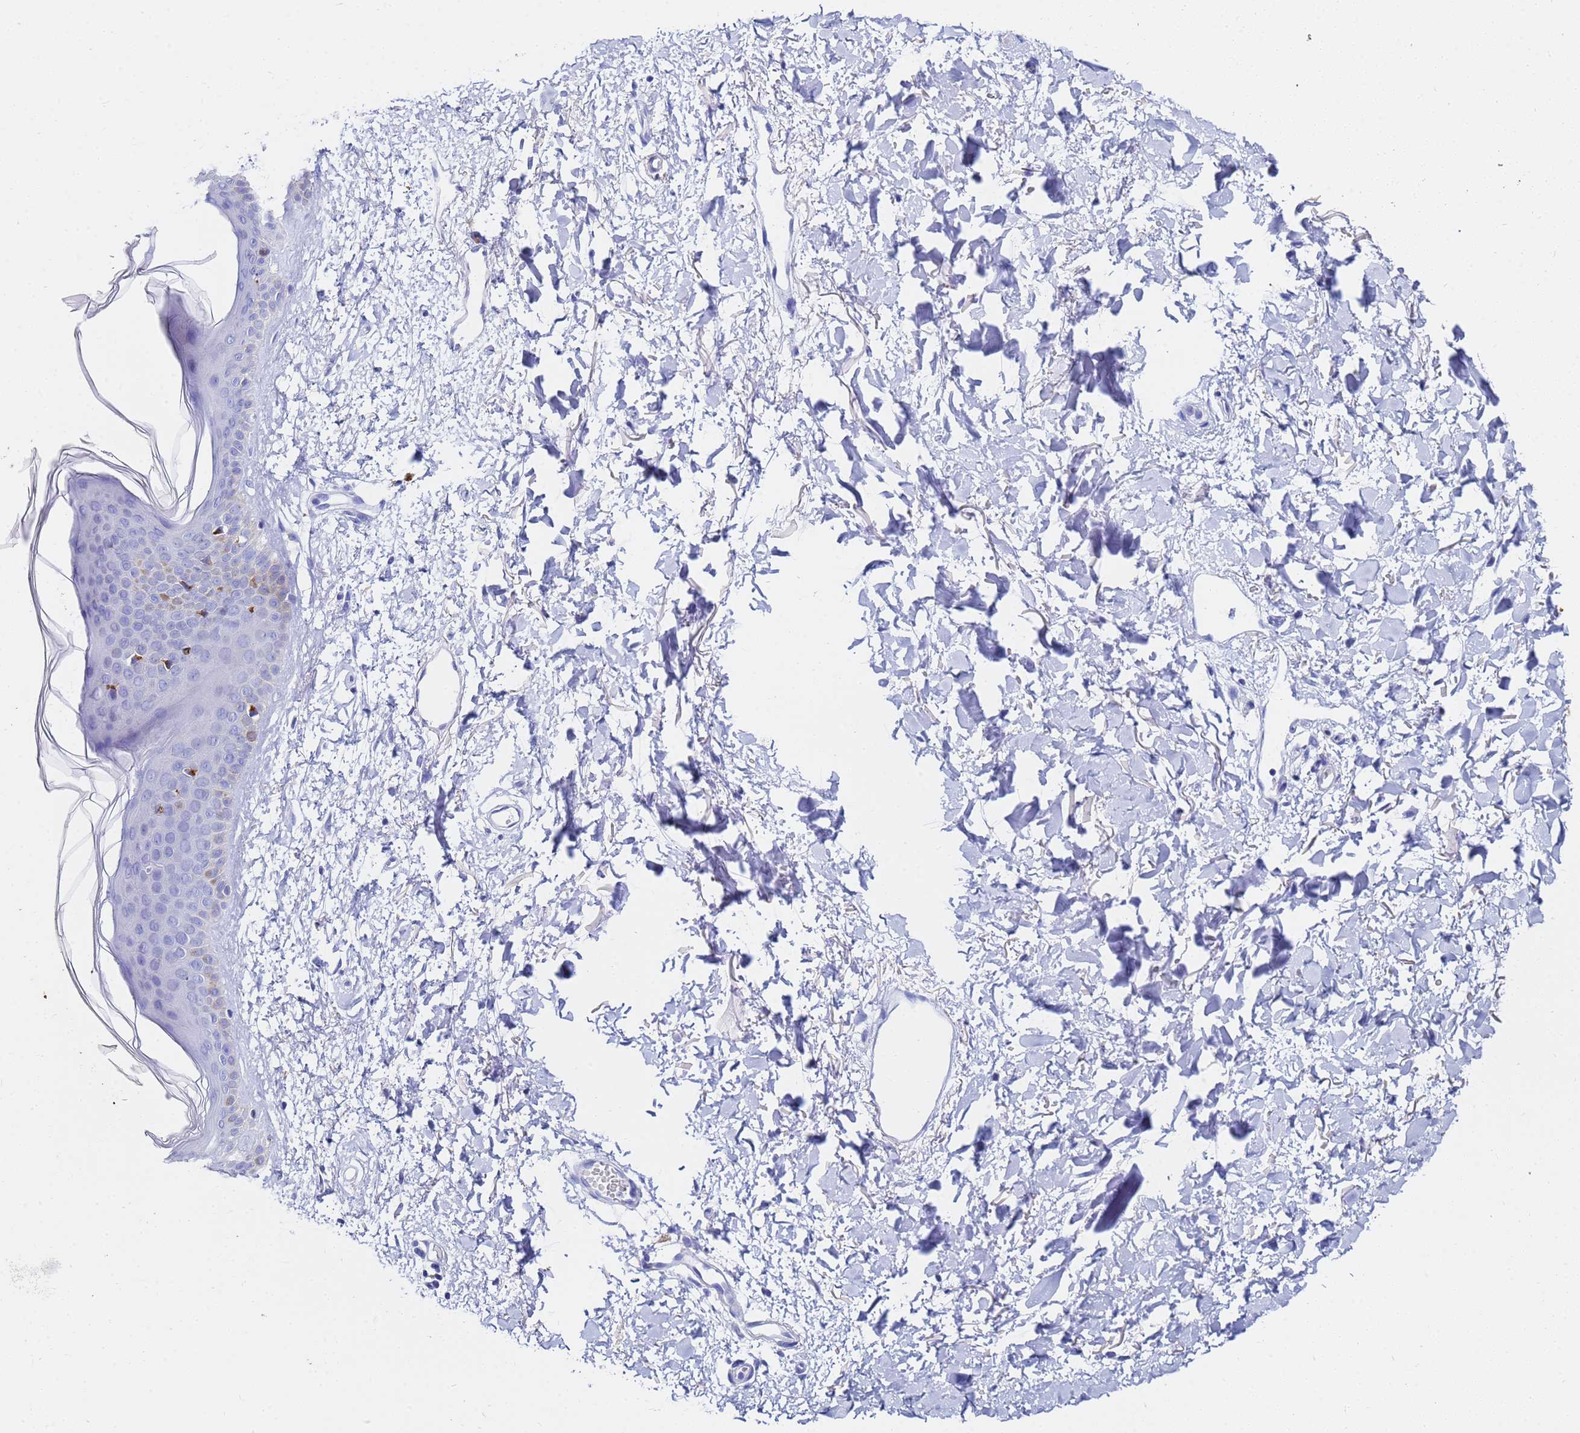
{"staining": {"intensity": "negative", "quantity": "none", "location": "none"}, "tissue": "skin", "cell_type": "Fibroblasts", "image_type": "normal", "snomed": [{"axis": "morphology", "description": "Normal tissue, NOS"}, {"axis": "topography", "description": "Skin"}], "caption": "Immunohistochemical staining of benign skin demonstrates no significant staining in fibroblasts.", "gene": "C2orf72", "patient": {"sex": "female", "age": 58}}